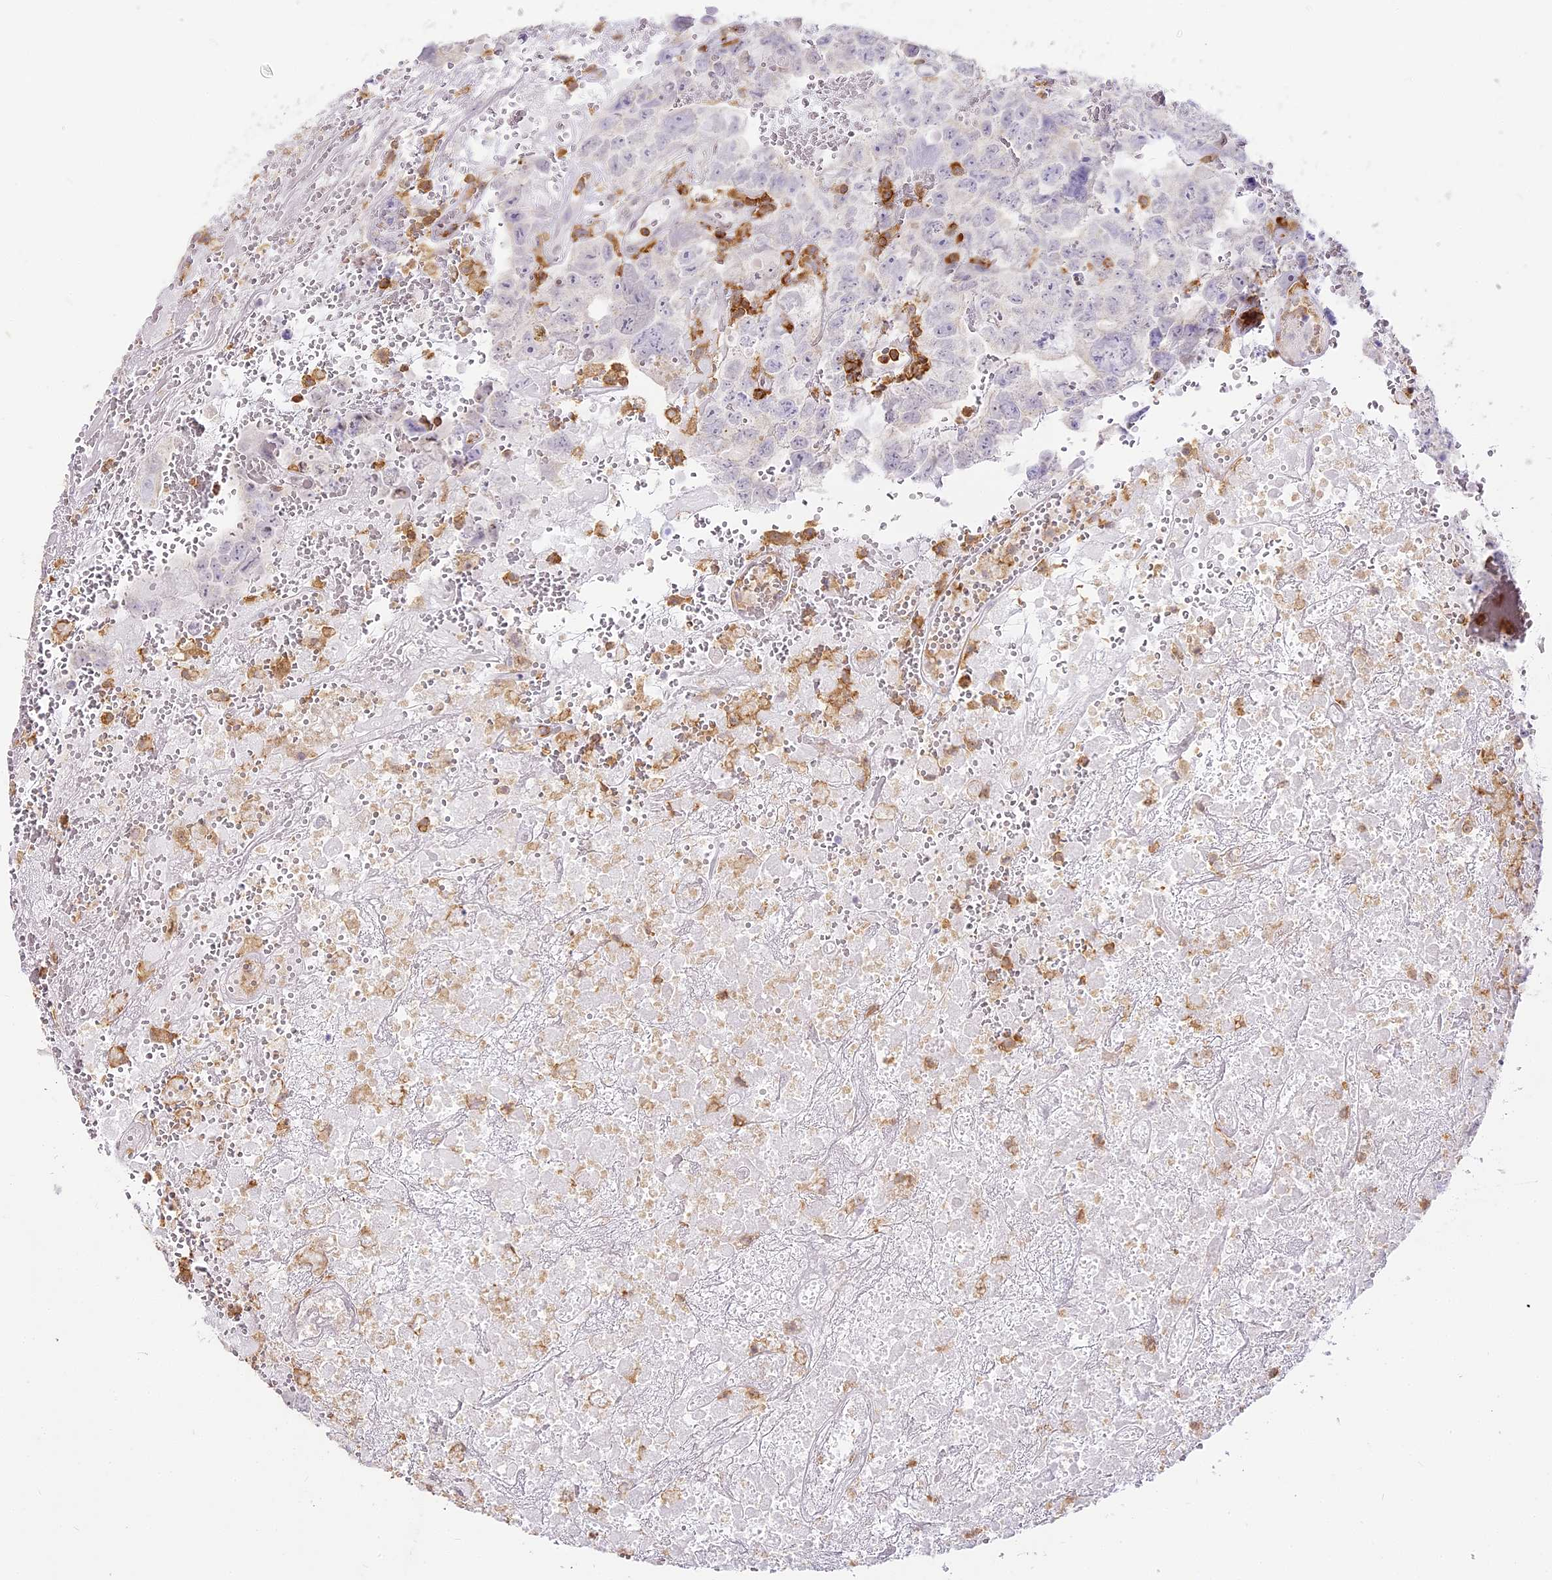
{"staining": {"intensity": "negative", "quantity": "none", "location": "none"}, "tissue": "testis cancer", "cell_type": "Tumor cells", "image_type": "cancer", "snomed": [{"axis": "morphology", "description": "Carcinoma, Embryonal, NOS"}, {"axis": "topography", "description": "Testis"}], "caption": "This is a histopathology image of immunohistochemistry (IHC) staining of embryonal carcinoma (testis), which shows no staining in tumor cells.", "gene": "DOCK2", "patient": {"sex": "male", "age": 45}}